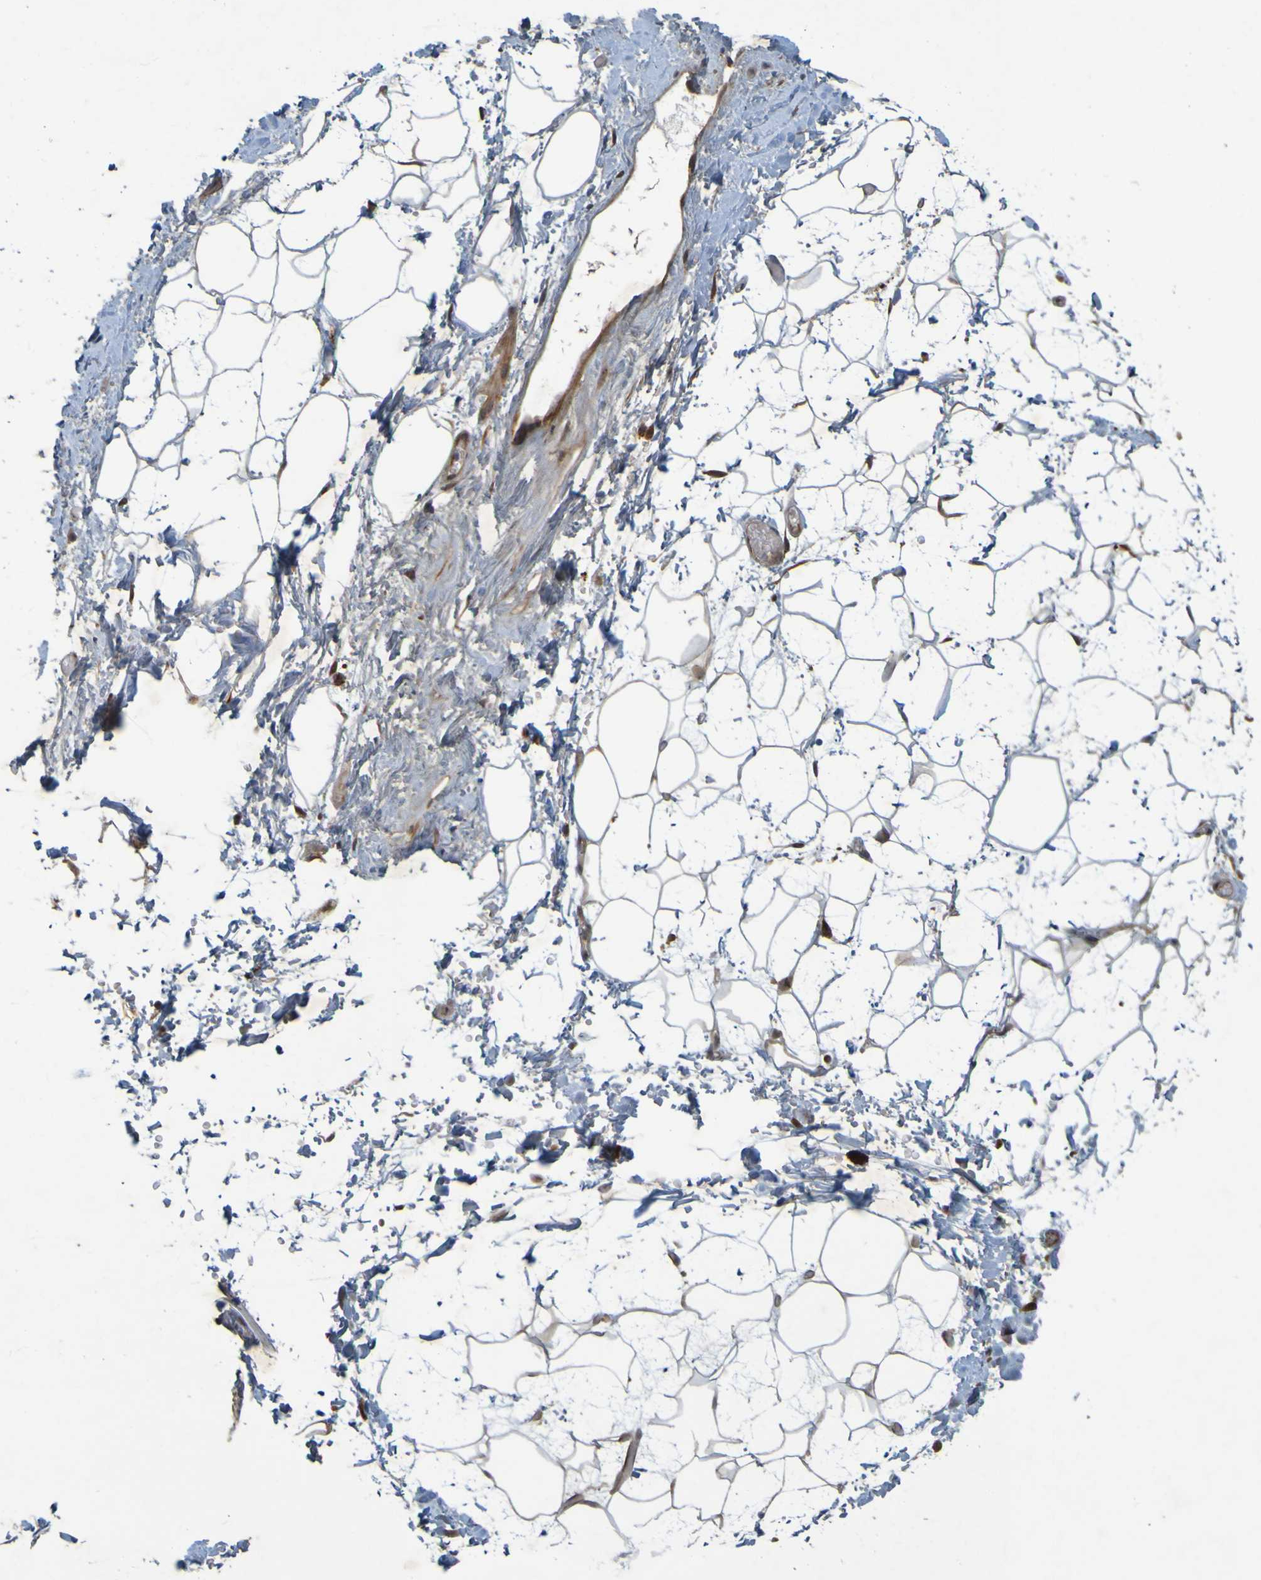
{"staining": {"intensity": "moderate", "quantity": "25%-75%", "location": "cytoplasmic/membranous"}, "tissue": "adipose tissue", "cell_type": "Adipocytes", "image_type": "normal", "snomed": [{"axis": "morphology", "description": "Normal tissue, NOS"}, {"axis": "topography", "description": "Soft tissue"}], "caption": "DAB immunohistochemical staining of benign human adipose tissue exhibits moderate cytoplasmic/membranous protein staining in approximately 25%-75% of adipocytes. (IHC, brightfield microscopy, high magnification).", "gene": "MCPH1", "patient": {"sex": "male", "age": 72}}